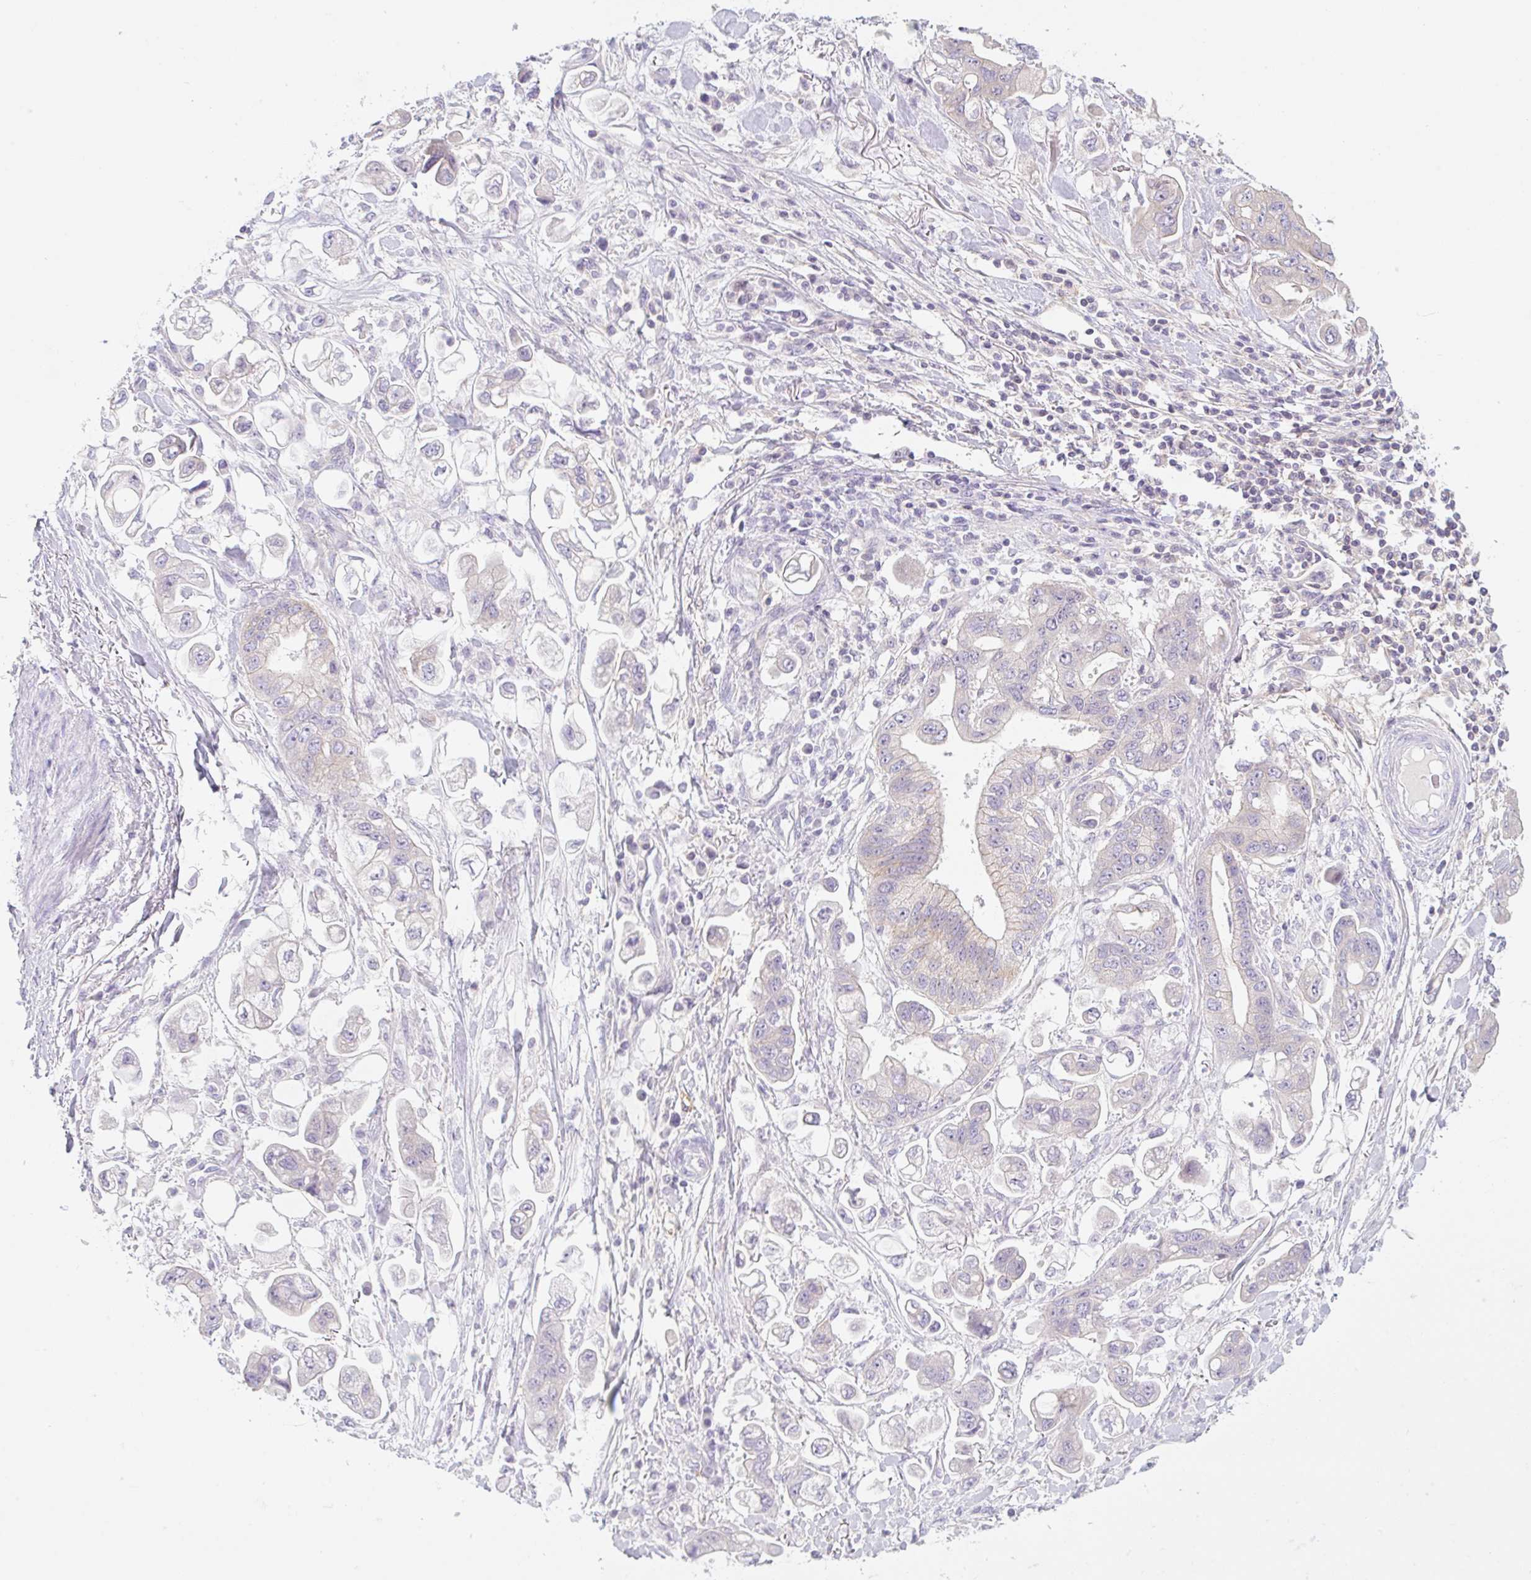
{"staining": {"intensity": "moderate", "quantity": "25%-75%", "location": "cytoplasmic/membranous"}, "tissue": "stomach cancer", "cell_type": "Tumor cells", "image_type": "cancer", "snomed": [{"axis": "morphology", "description": "Adenocarcinoma, NOS"}, {"axis": "topography", "description": "Stomach"}], "caption": "Stomach cancer stained with a protein marker shows moderate staining in tumor cells.", "gene": "LYVE1", "patient": {"sex": "male", "age": 62}}